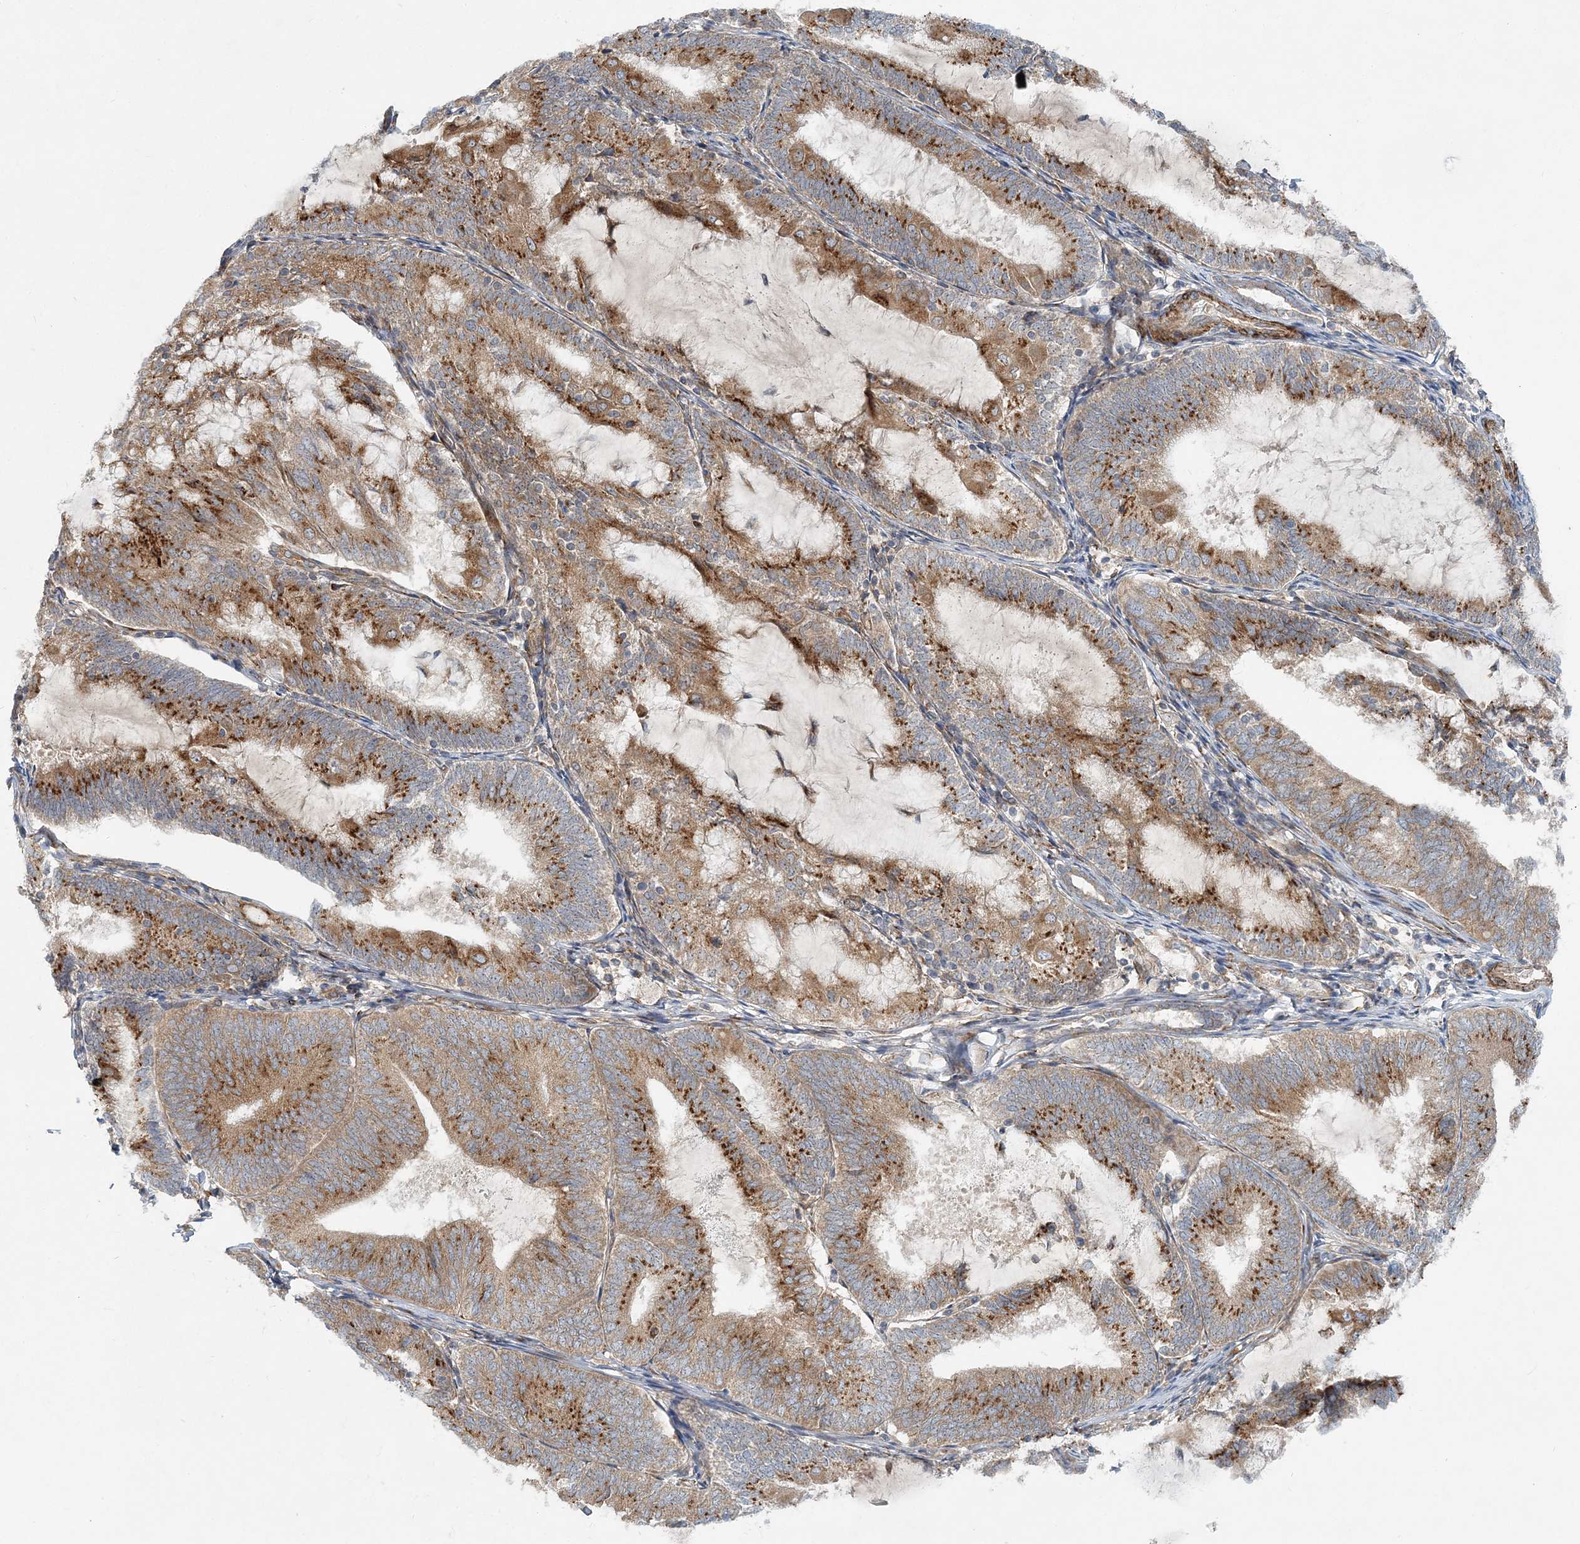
{"staining": {"intensity": "strong", "quantity": ">75%", "location": "cytoplasmic/membranous"}, "tissue": "endometrial cancer", "cell_type": "Tumor cells", "image_type": "cancer", "snomed": [{"axis": "morphology", "description": "Adenocarcinoma, NOS"}, {"axis": "topography", "description": "Endometrium"}], "caption": "This is an image of immunohistochemistry staining of endometrial cancer (adenocarcinoma), which shows strong expression in the cytoplasmic/membranous of tumor cells.", "gene": "NBAS", "patient": {"sex": "female", "age": 81}}